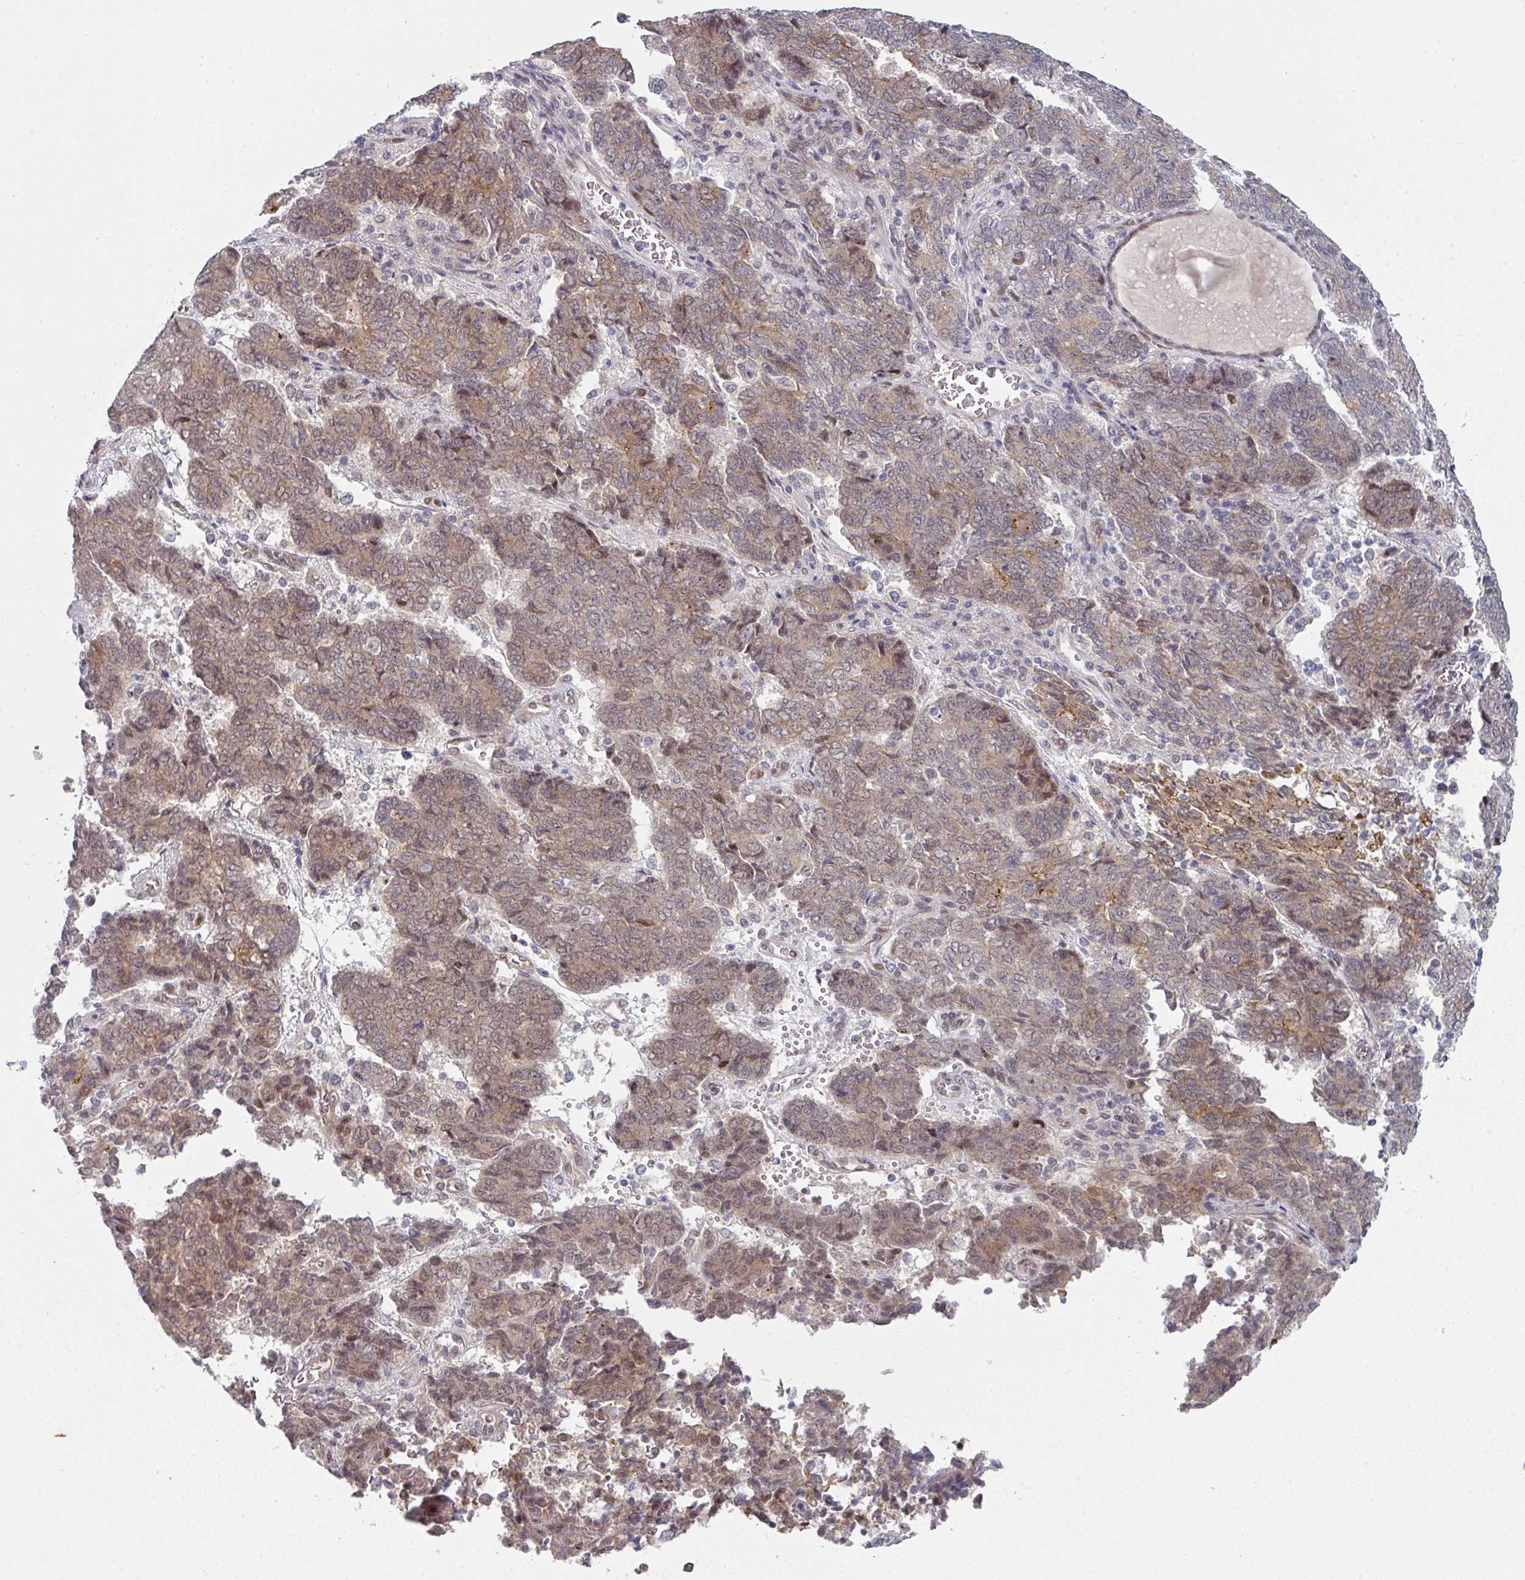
{"staining": {"intensity": "weak", "quantity": "25%-75%", "location": "cytoplasmic/membranous,nuclear"}, "tissue": "endometrial cancer", "cell_type": "Tumor cells", "image_type": "cancer", "snomed": [{"axis": "morphology", "description": "Adenocarcinoma, NOS"}, {"axis": "topography", "description": "Endometrium"}], "caption": "This image reveals endometrial cancer stained with IHC to label a protein in brown. The cytoplasmic/membranous and nuclear of tumor cells show weak positivity for the protein. Nuclei are counter-stained blue.", "gene": "TMCC1", "patient": {"sex": "female", "age": 80}}